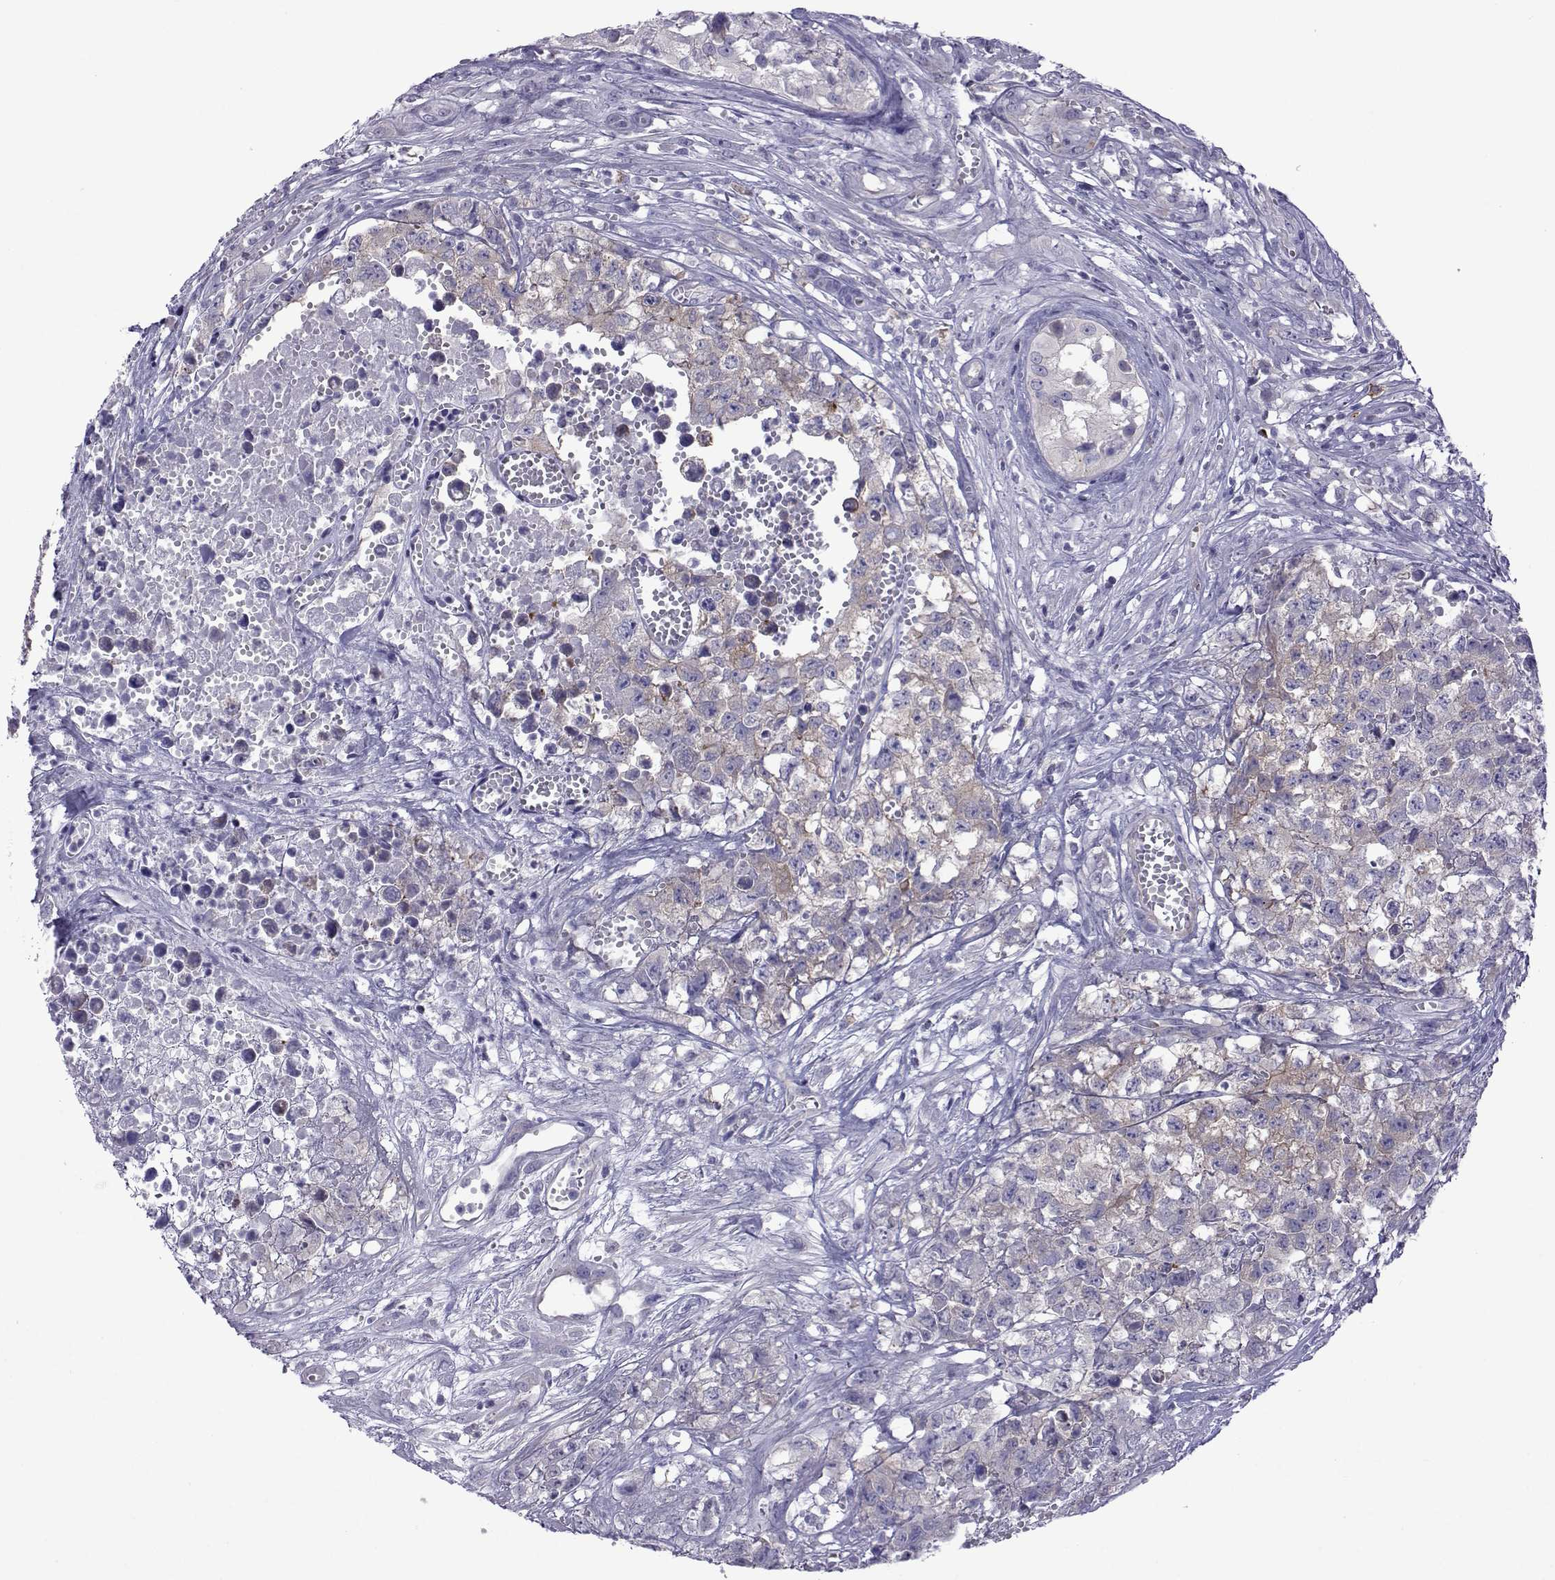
{"staining": {"intensity": "weak", "quantity": "<25%", "location": "cytoplasmic/membranous"}, "tissue": "testis cancer", "cell_type": "Tumor cells", "image_type": "cancer", "snomed": [{"axis": "morphology", "description": "Seminoma, NOS"}, {"axis": "morphology", "description": "Carcinoma, Embryonal, NOS"}, {"axis": "topography", "description": "Testis"}], "caption": "The histopathology image reveals no significant positivity in tumor cells of seminoma (testis). (Brightfield microscopy of DAB (3,3'-diaminobenzidine) immunohistochemistry (IHC) at high magnification).", "gene": "COL22A1", "patient": {"sex": "male", "age": 22}}